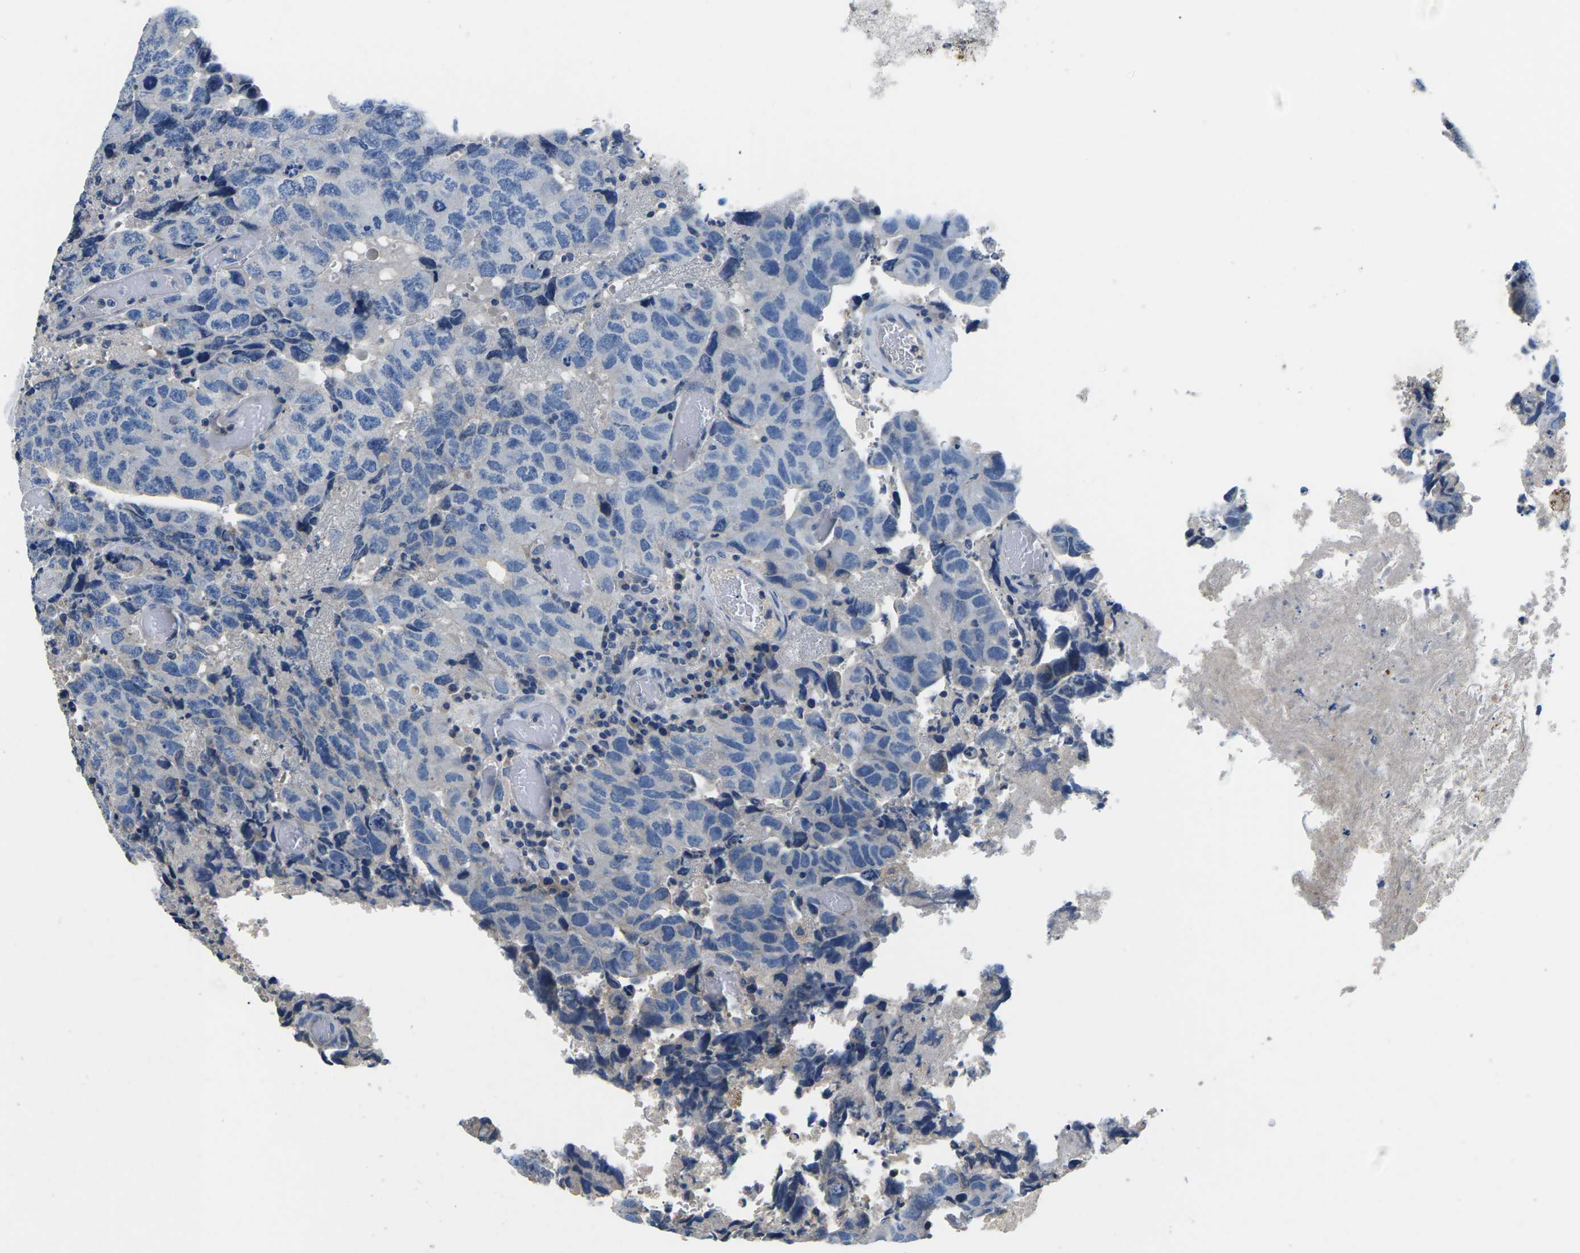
{"staining": {"intensity": "negative", "quantity": "none", "location": "none"}, "tissue": "testis cancer", "cell_type": "Tumor cells", "image_type": "cancer", "snomed": [{"axis": "morphology", "description": "Necrosis, NOS"}, {"axis": "morphology", "description": "Carcinoma, Embryonal, NOS"}, {"axis": "topography", "description": "Testis"}], "caption": "The micrograph displays no staining of tumor cells in embryonal carcinoma (testis).", "gene": "PDCD6IP", "patient": {"sex": "male", "age": 19}}